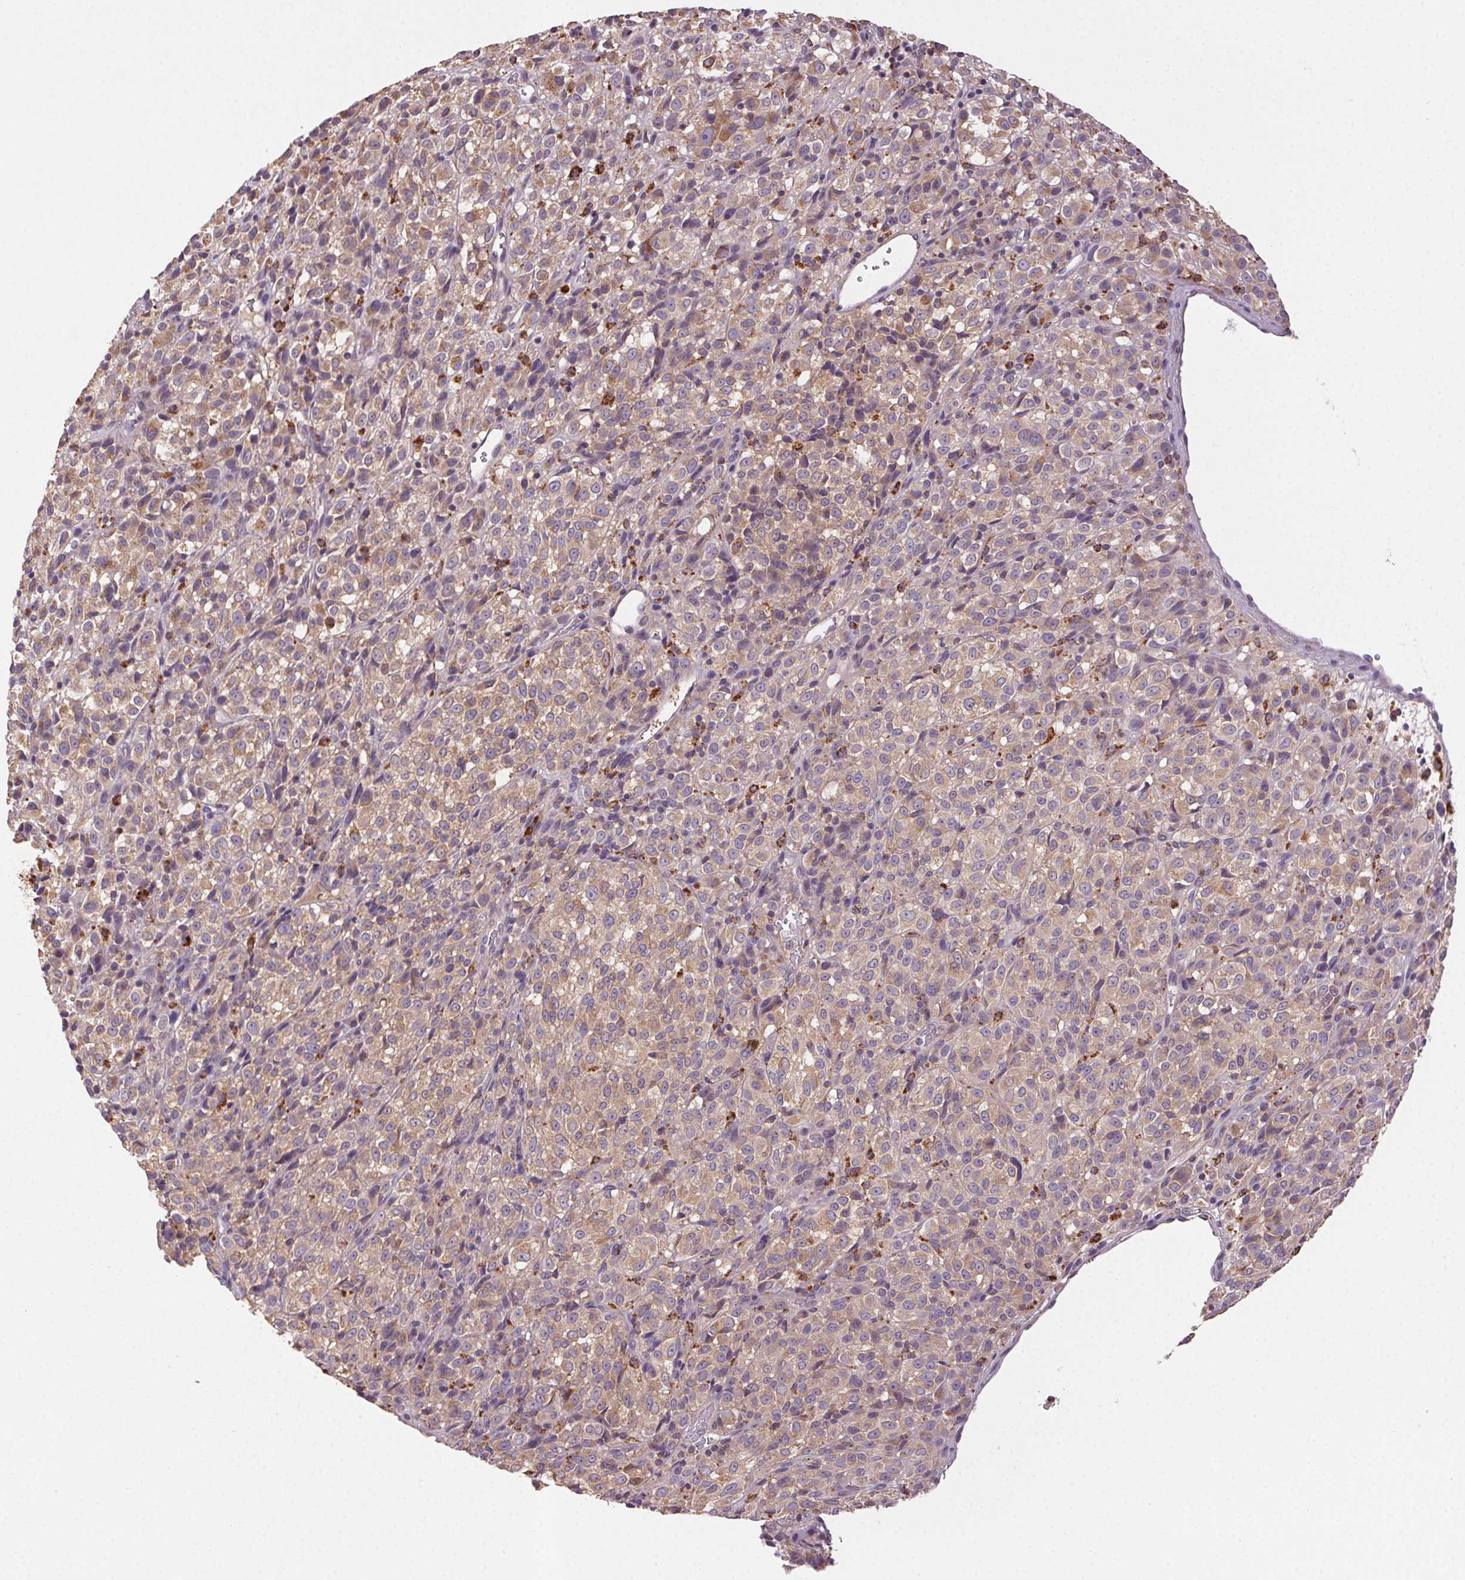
{"staining": {"intensity": "weak", "quantity": "25%-75%", "location": "cytoplasmic/membranous"}, "tissue": "melanoma", "cell_type": "Tumor cells", "image_type": "cancer", "snomed": [{"axis": "morphology", "description": "Malignant melanoma, Metastatic site"}, {"axis": "topography", "description": "Brain"}], "caption": "This histopathology image displays IHC staining of human malignant melanoma (metastatic site), with low weak cytoplasmic/membranous positivity in about 25%-75% of tumor cells.", "gene": "FNBP1L", "patient": {"sex": "female", "age": 56}}